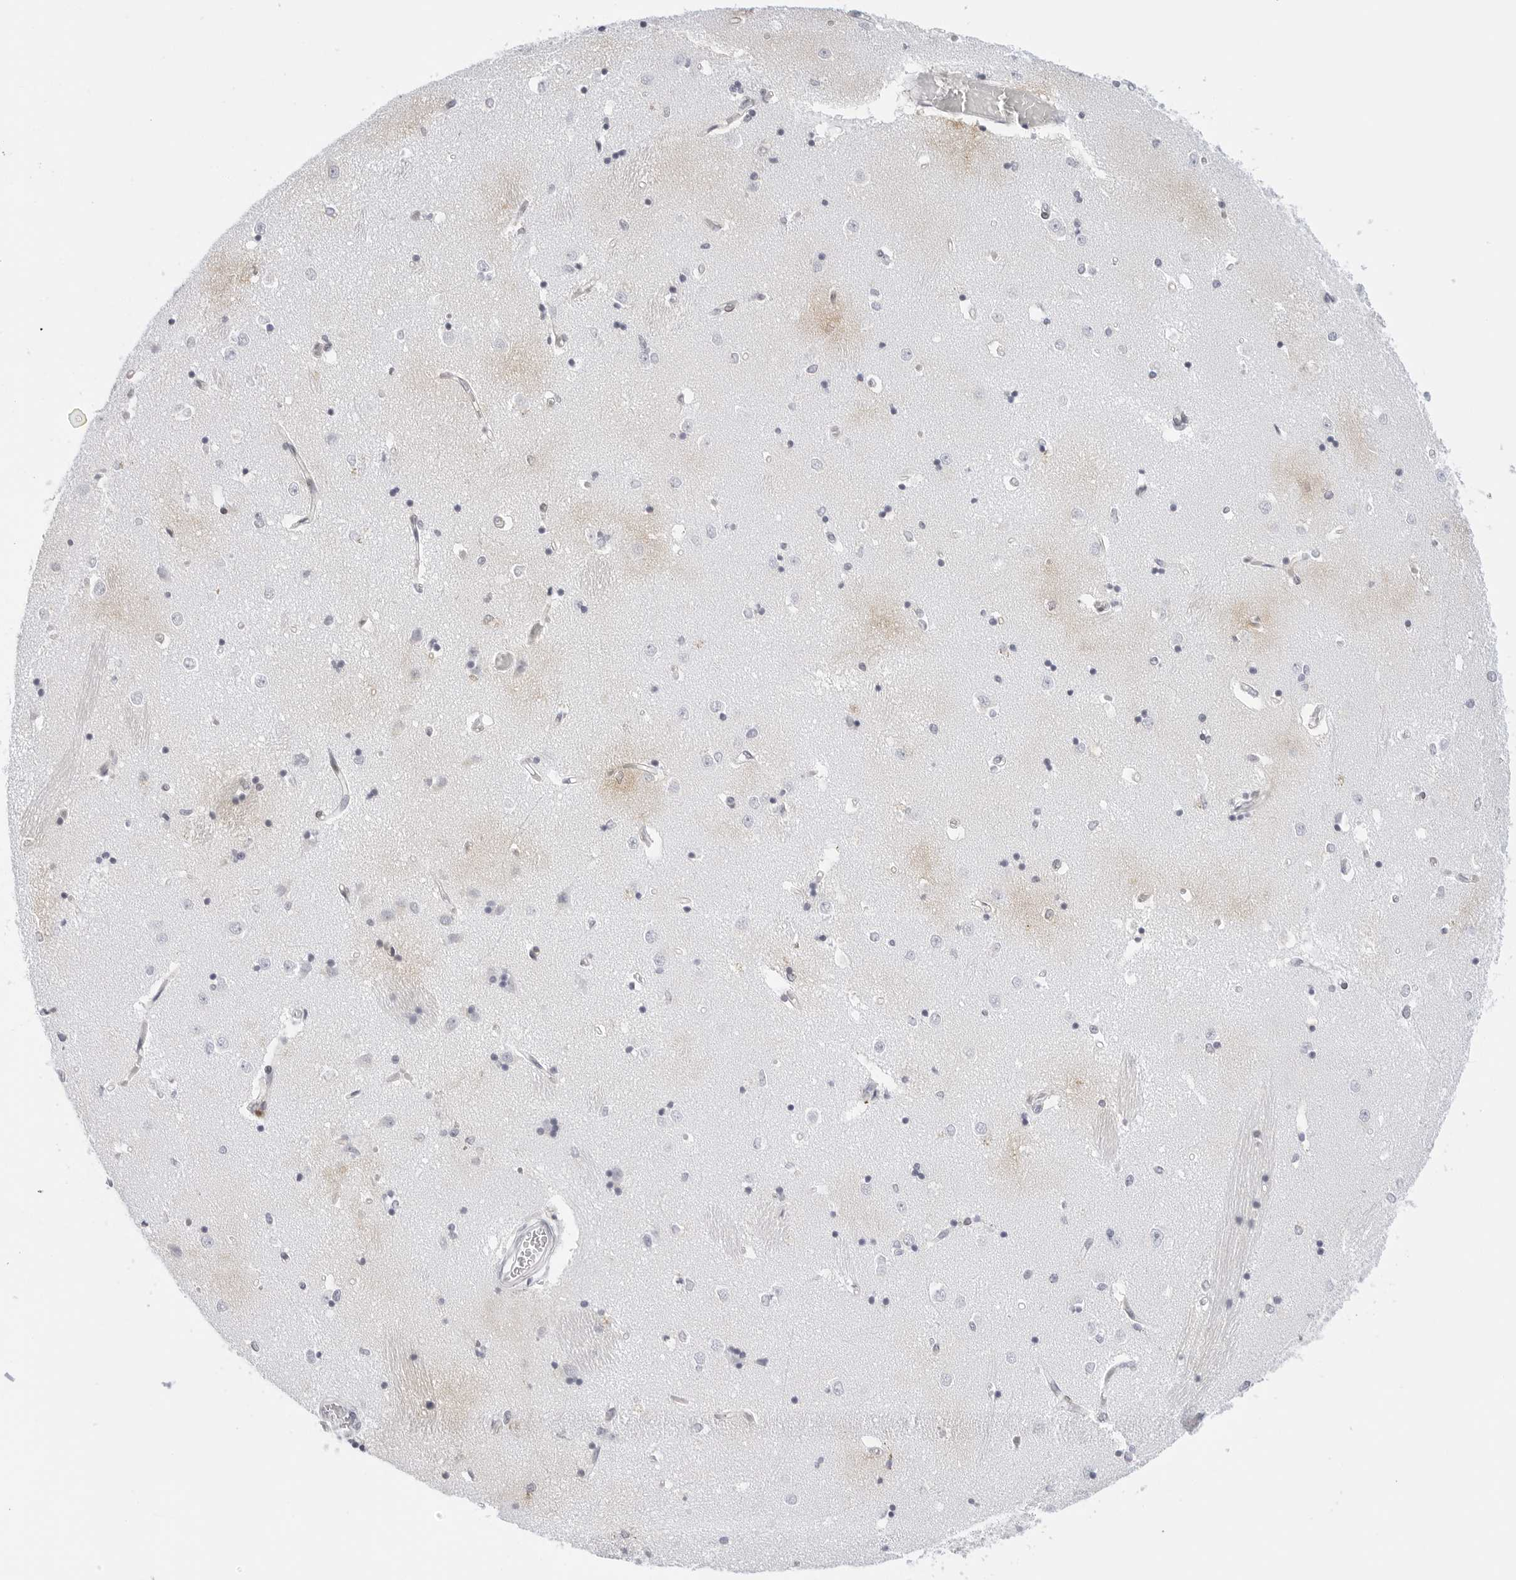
{"staining": {"intensity": "negative", "quantity": "none", "location": "none"}, "tissue": "caudate", "cell_type": "Glial cells", "image_type": "normal", "snomed": [{"axis": "morphology", "description": "Normal tissue, NOS"}, {"axis": "topography", "description": "Lateral ventricle wall"}], "caption": "An image of human caudate is negative for staining in glial cells. (DAB (3,3'-diaminobenzidine) immunohistochemistry visualized using brightfield microscopy, high magnification).", "gene": "SLC9A3R1", "patient": {"sex": "male", "age": 45}}